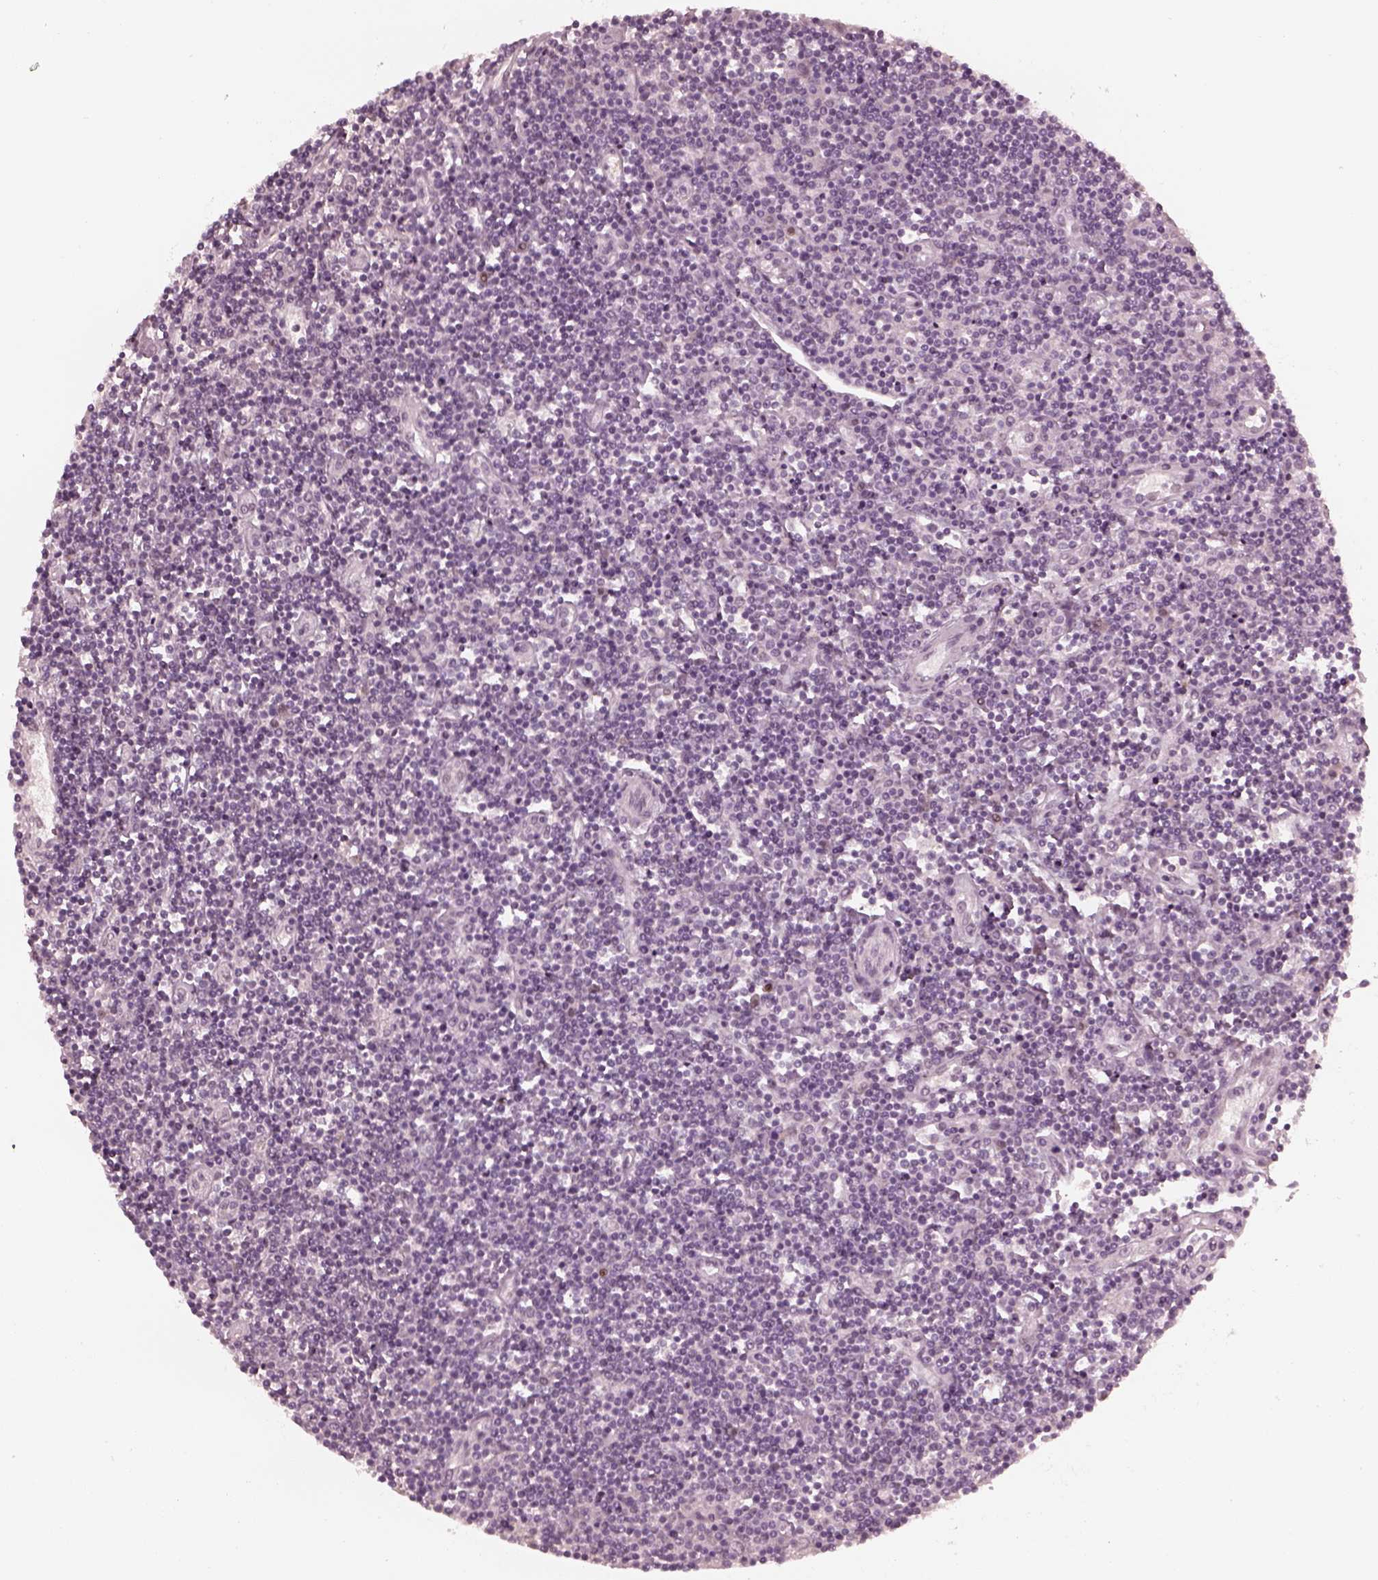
{"staining": {"intensity": "negative", "quantity": "none", "location": "none"}, "tissue": "lymphoma", "cell_type": "Tumor cells", "image_type": "cancer", "snomed": [{"axis": "morphology", "description": "Hodgkin's disease, NOS"}, {"axis": "topography", "description": "Lymph node"}], "caption": "Immunohistochemistry (IHC) micrograph of neoplastic tissue: lymphoma stained with DAB (3,3'-diaminobenzidine) demonstrates no significant protein staining in tumor cells.", "gene": "KRT79", "patient": {"sex": "male", "age": 40}}